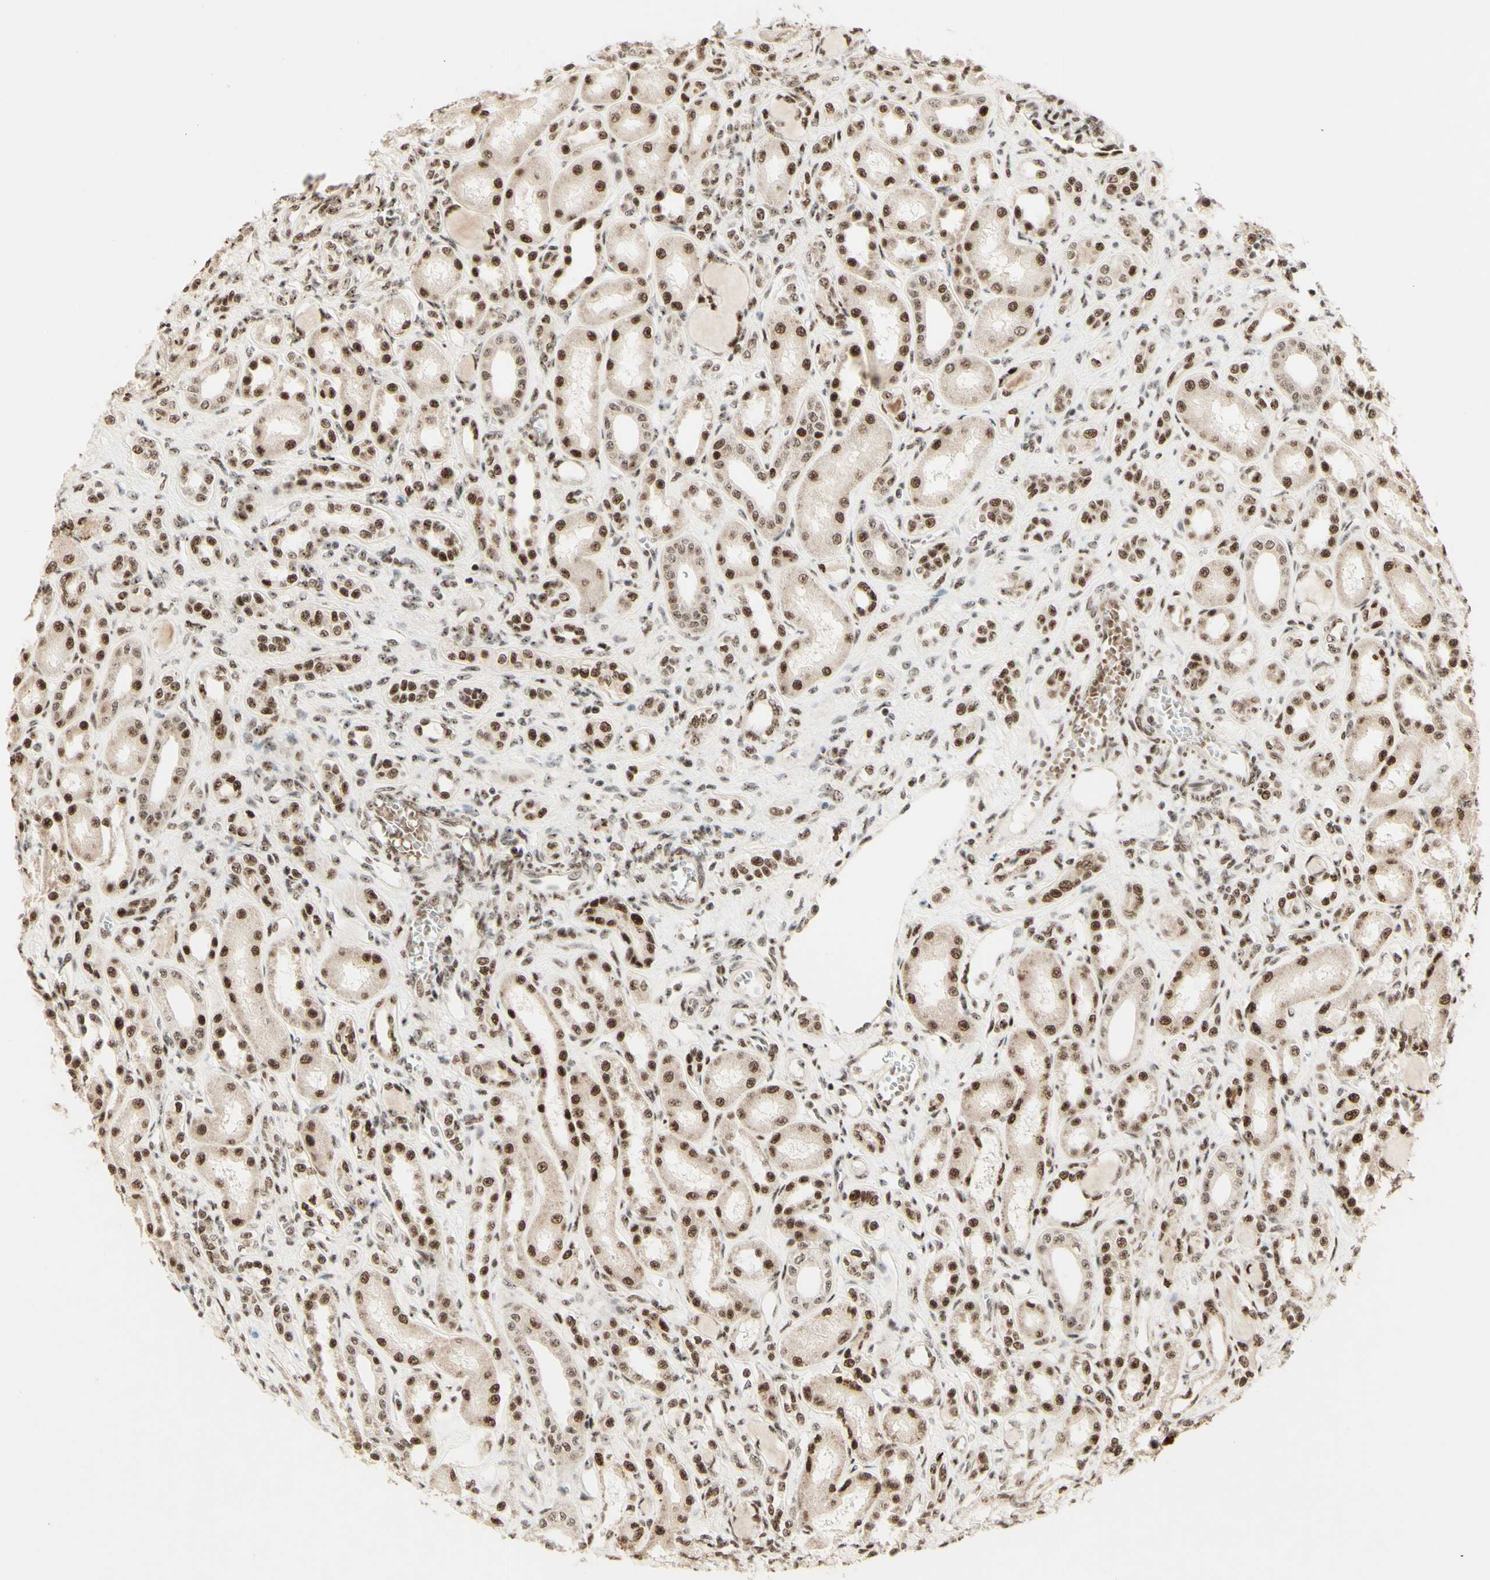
{"staining": {"intensity": "strong", "quantity": "25%-75%", "location": "nuclear"}, "tissue": "kidney", "cell_type": "Cells in glomeruli", "image_type": "normal", "snomed": [{"axis": "morphology", "description": "Normal tissue, NOS"}, {"axis": "topography", "description": "Kidney"}], "caption": "Protein positivity by immunohistochemistry (IHC) displays strong nuclear positivity in approximately 25%-75% of cells in glomeruli in unremarkable kidney.", "gene": "DHX9", "patient": {"sex": "male", "age": 7}}